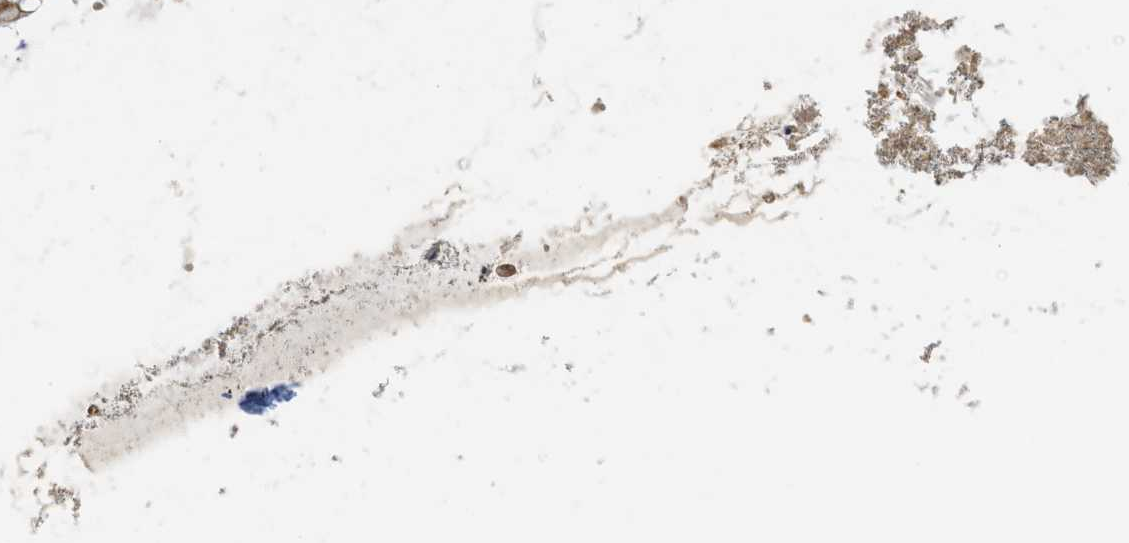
{"staining": {"intensity": "strong", "quantity": "25%-75%", "location": "cytoplasmic/membranous"}, "tissue": "appendix", "cell_type": "Glandular cells", "image_type": "normal", "snomed": [{"axis": "morphology", "description": "Normal tissue, NOS"}, {"axis": "topography", "description": "Appendix"}], "caption": "IHC image of normal appendix: human appendix stained using IHC shows high levels of strong protein expression localized specifically in the cytoplasmic/membranous of glandular cells, appearing as a cytoplasmic/membranous brown color.", "gene": "TMEM154", "patient": {"sex": "male", "age": 56}}